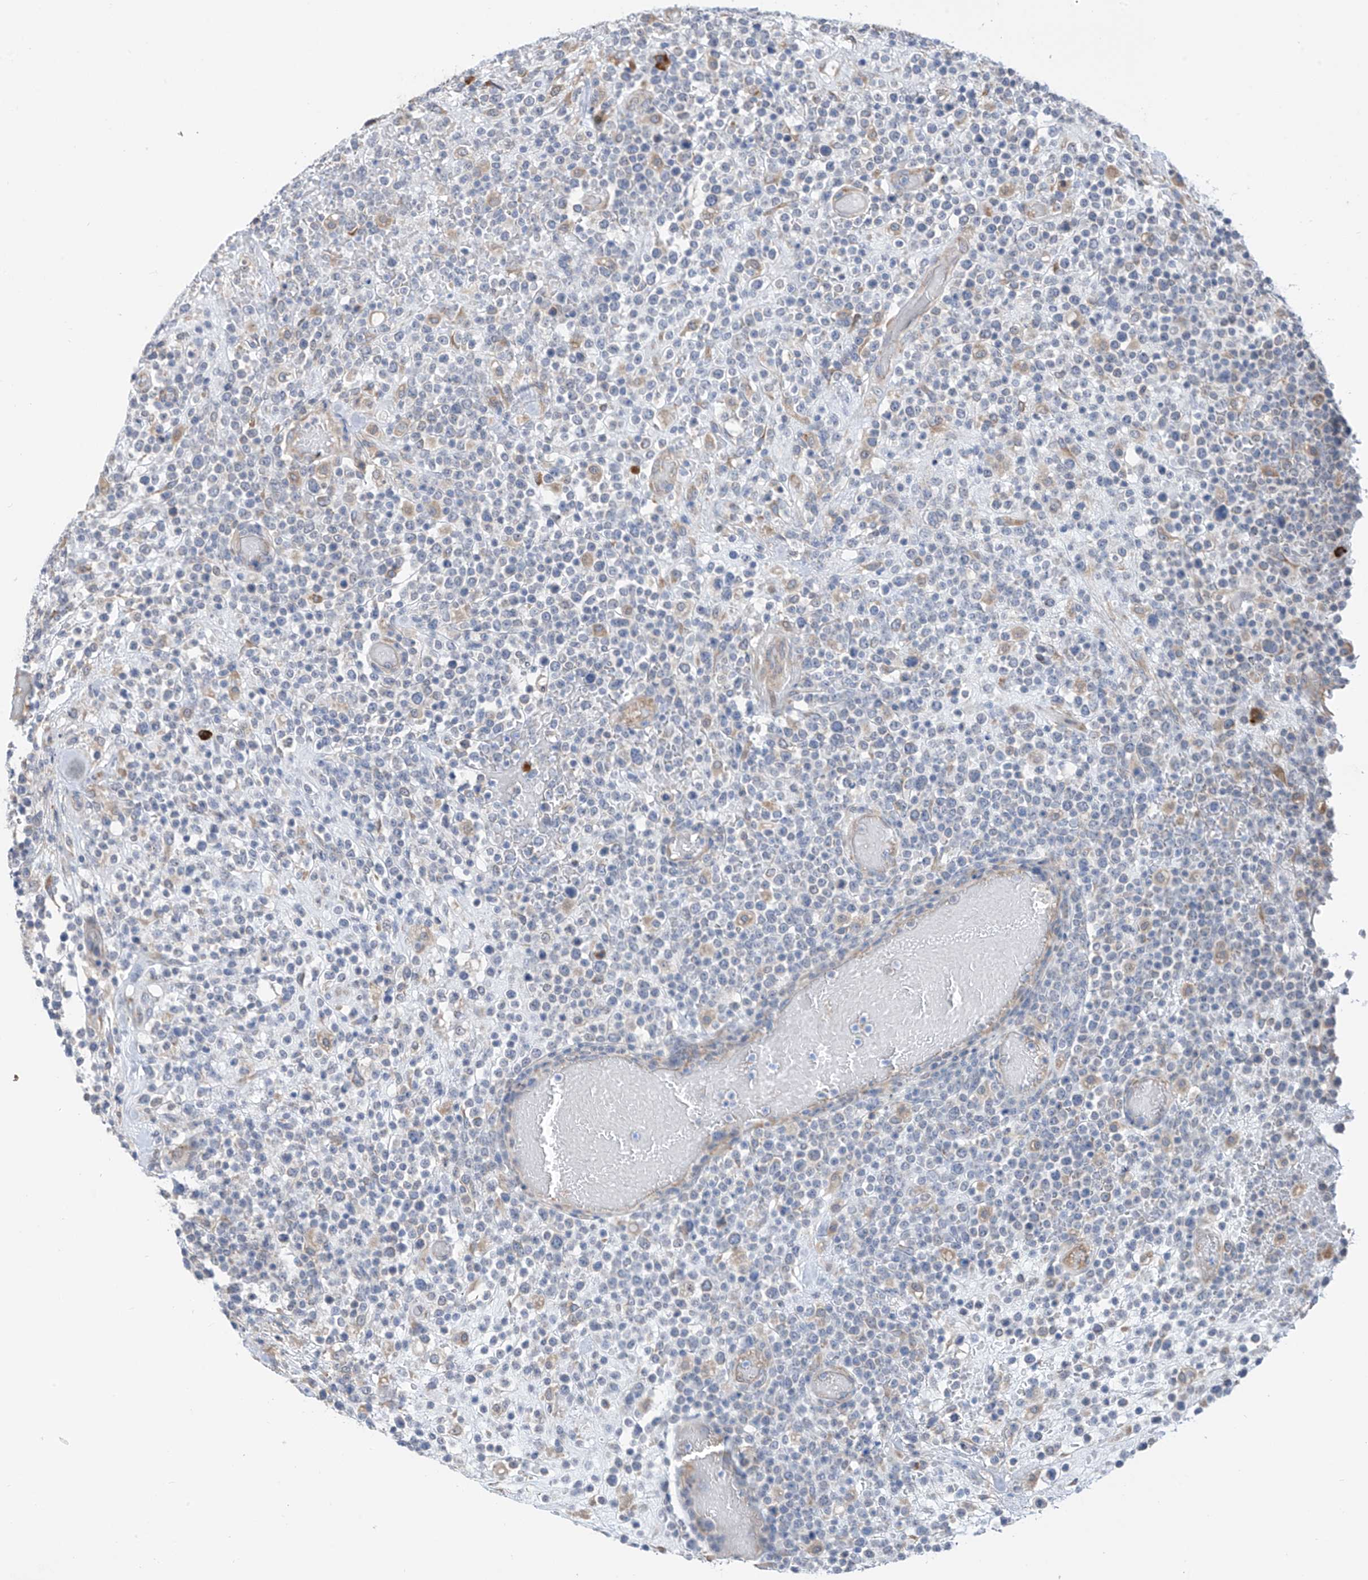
{"staining": {"intensity": "negative", "quantity": "none", "location": "none"}, "tissue": "lymphoma", "cell_type": "Tumor cells", "image_type": "cancer", "snomed": [{"axis": "morphology", "description": "Malignant lymphoma, non-Hodgkin's type, High grade"}, {"axis": "topography", "description": "Colon"}], "caption": "IHC image of neoplastic tissue: human malignant lymphoma, non-Hodgkin's type (high-grade) stained with DAB demonstrates no significant protein positivity in tumor cells.", "gene": "REC8", "patient": {"sex": "female", "age": 53}}